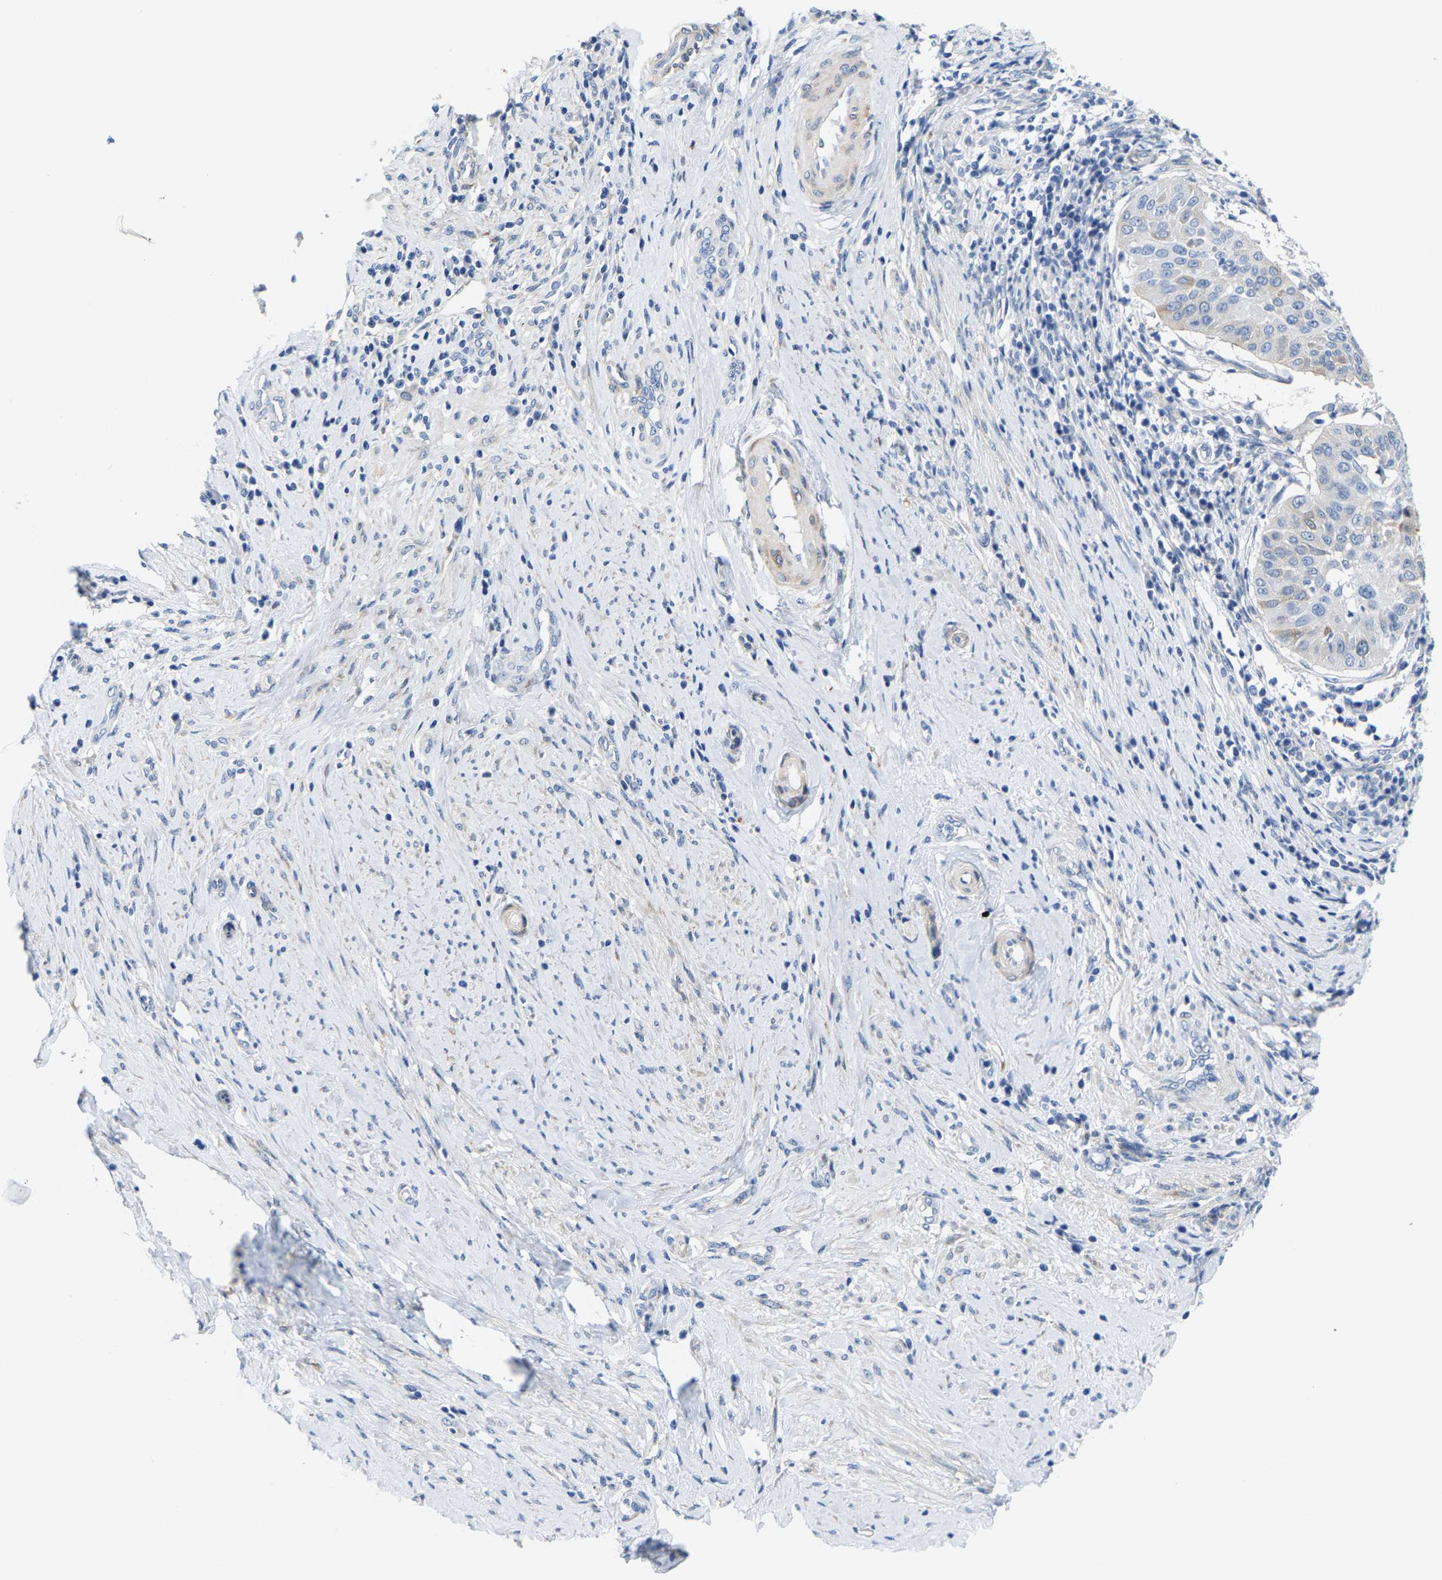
{"staining": {"intensity": "negative", "quantity": "none", "location": "none"}, "tissue": "cervical cancer", "cell_type": "Tumor cells", "image_type": "cancer", "snomed": [{"axis": "morphology", "description": "Normal tissue, NOS"}, {"axis": "morphology", "description": "Squamous cell carcinoma, NOS"}, {"axis": "topography", "description": "Cervix"}], "caption": "Tumor cells show no significant protein expression in cervical squamous cell carcinoma.", "gene": "DSCAM", "patient": {"sex": "female", "age": 39}}